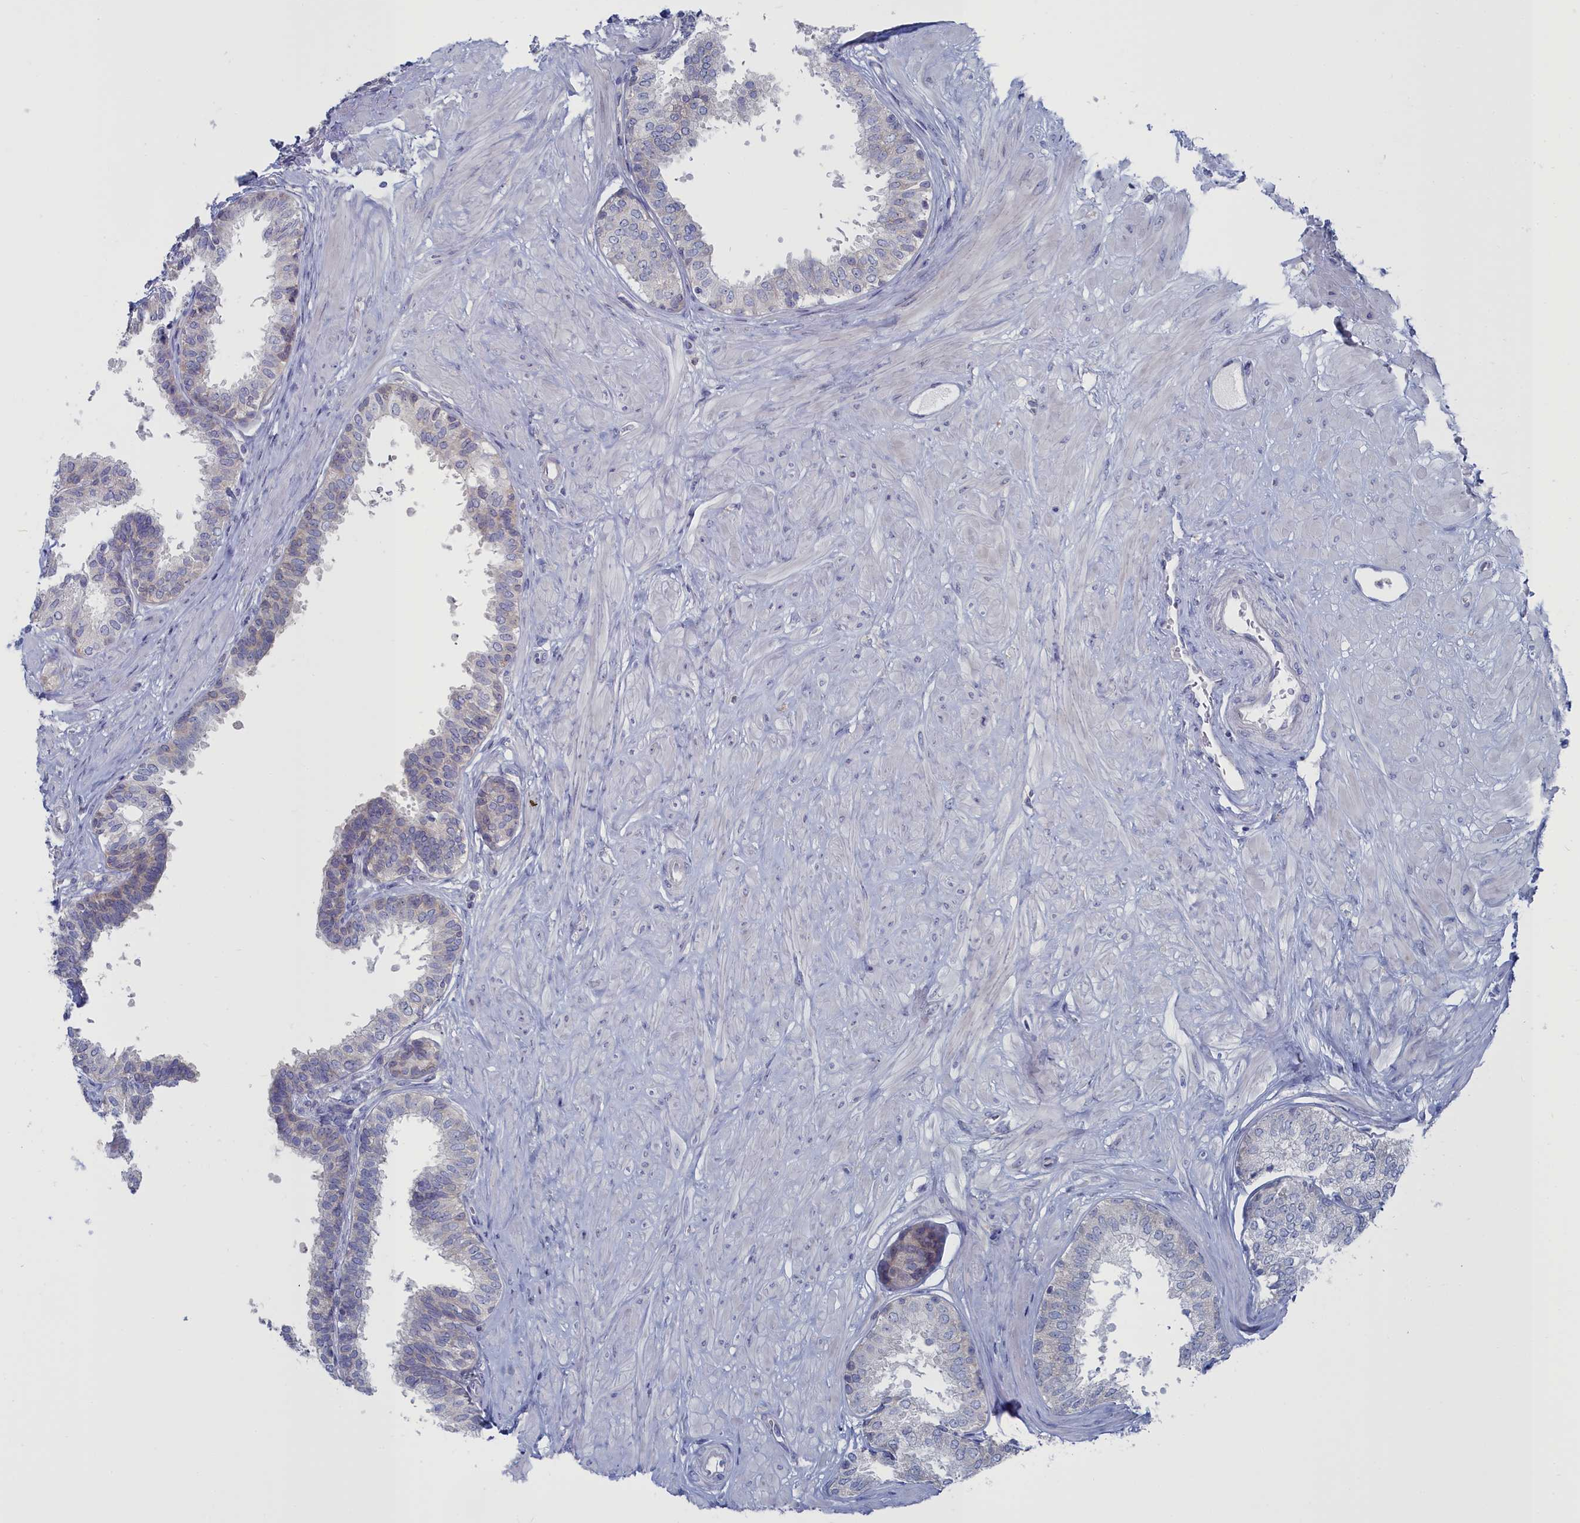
{"staining": {"intensity": "negative", "quantity": "none", "location": "none"}, "tissue": "prostate", "cell_type": "Glandular cells", "image_type": "normal", "snomed": [{"axis": "morphology", "description": "Normal tissue, NOS"}, {"axis": "topography", "description": "Prostate"}], "caption": "High power microscopy histopathology image of an IHC photomicrograph of benign prostate, revealing no significant positivity in glandular cells. Nuclei are stained in blue.", "gene": "CCDC149", "patient": {"sex": "male", "age": 48}}